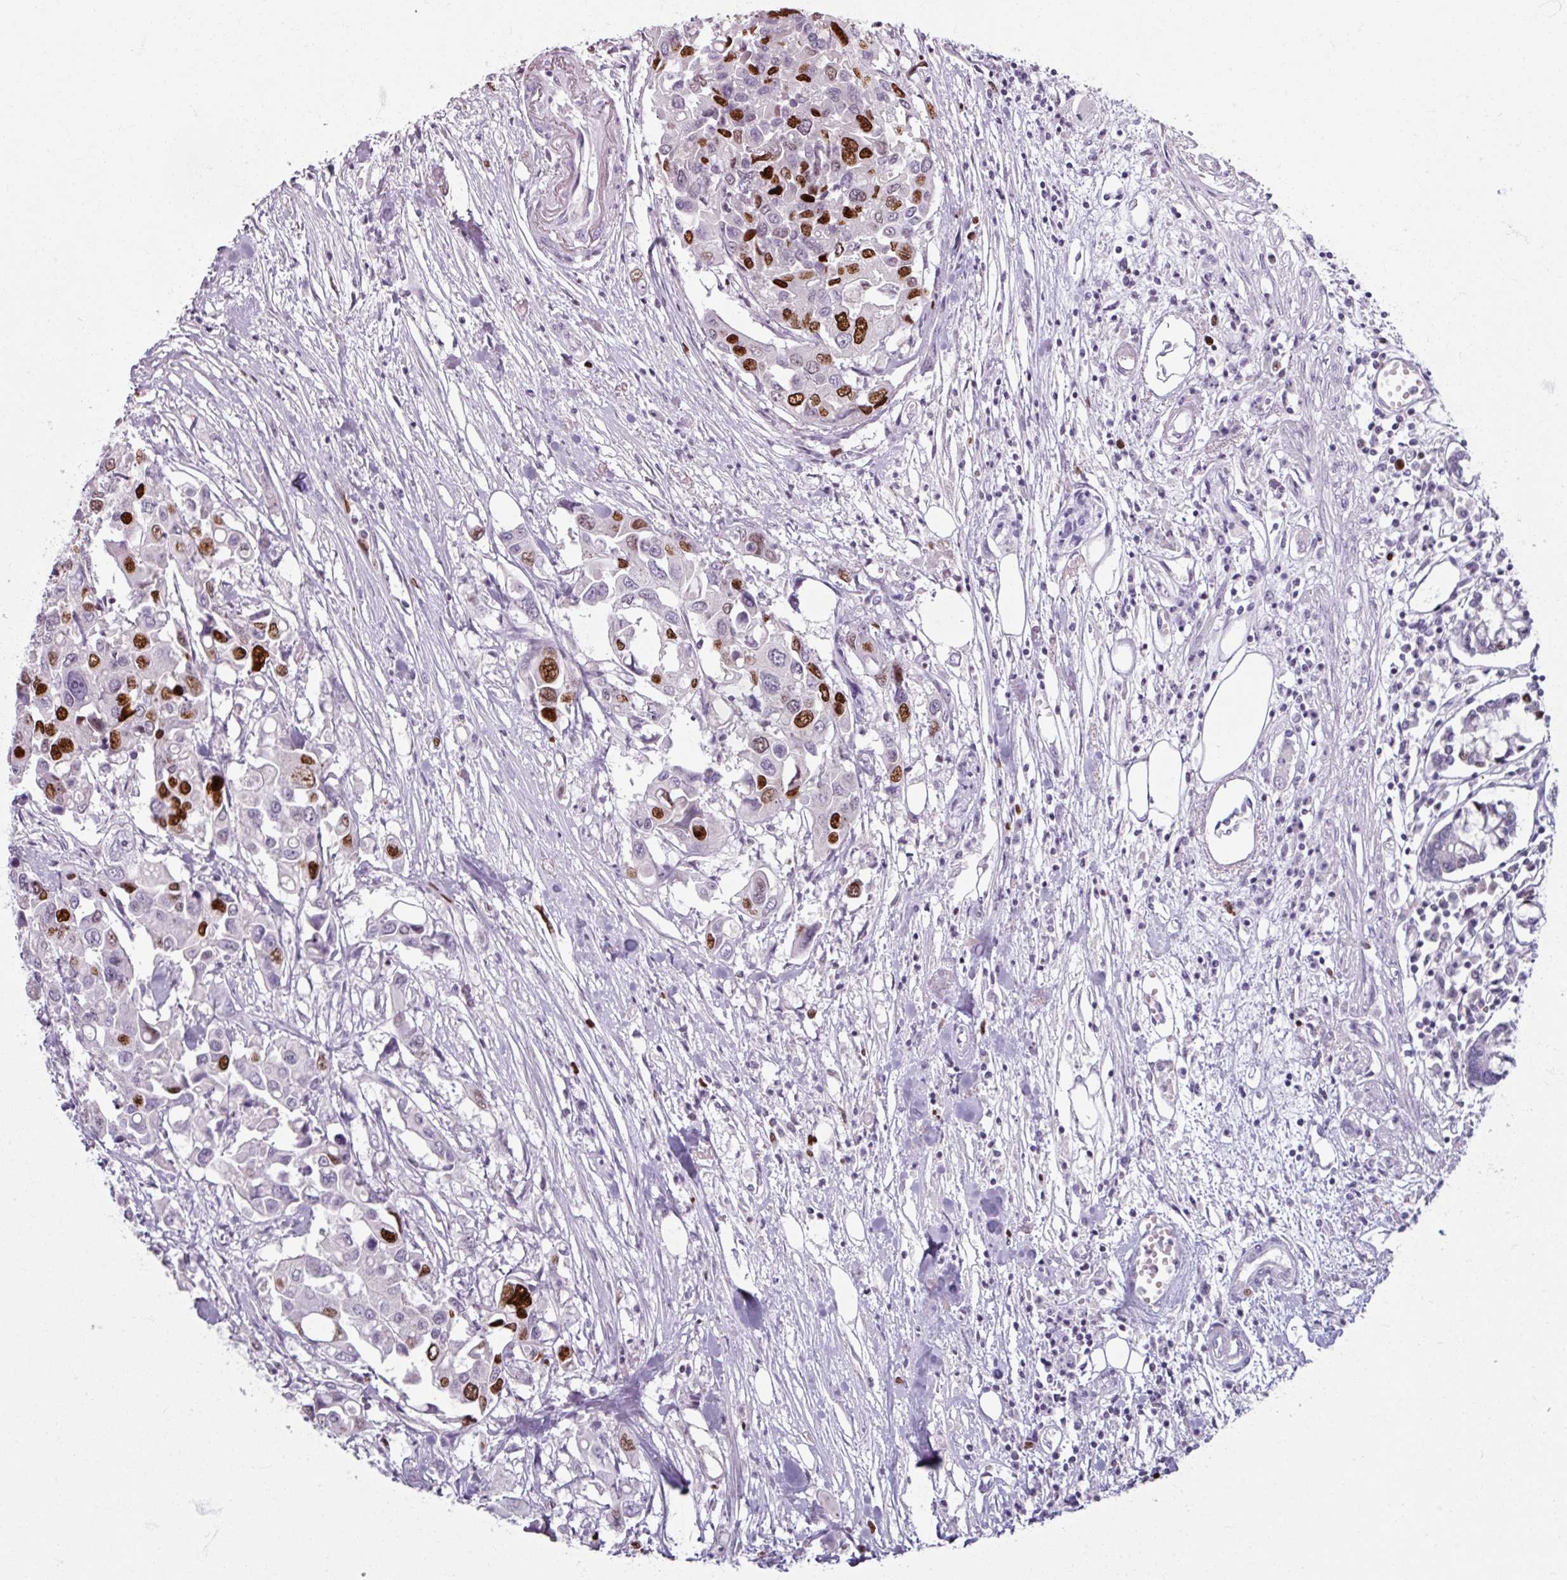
{"staining": {"intensity": "strong", "quantity": "25%-75%", "location": "nuclear"}, "tissue": "colorectal cancer", "cell_type": "Tumor cells", "image_type": "cancer", "snomed": [{"axis": "morphology", "description": "Adenocarcinoma, NOS"}, {"axis": "topography", "description": "Colon"}], "caption": "Protein staining of colorectal cancer tissue displays strong nuclear staining in about 25%-75% of tumor cells.", "gene": "ATAD2", "patient": {"sex": "male", "age": 77}}